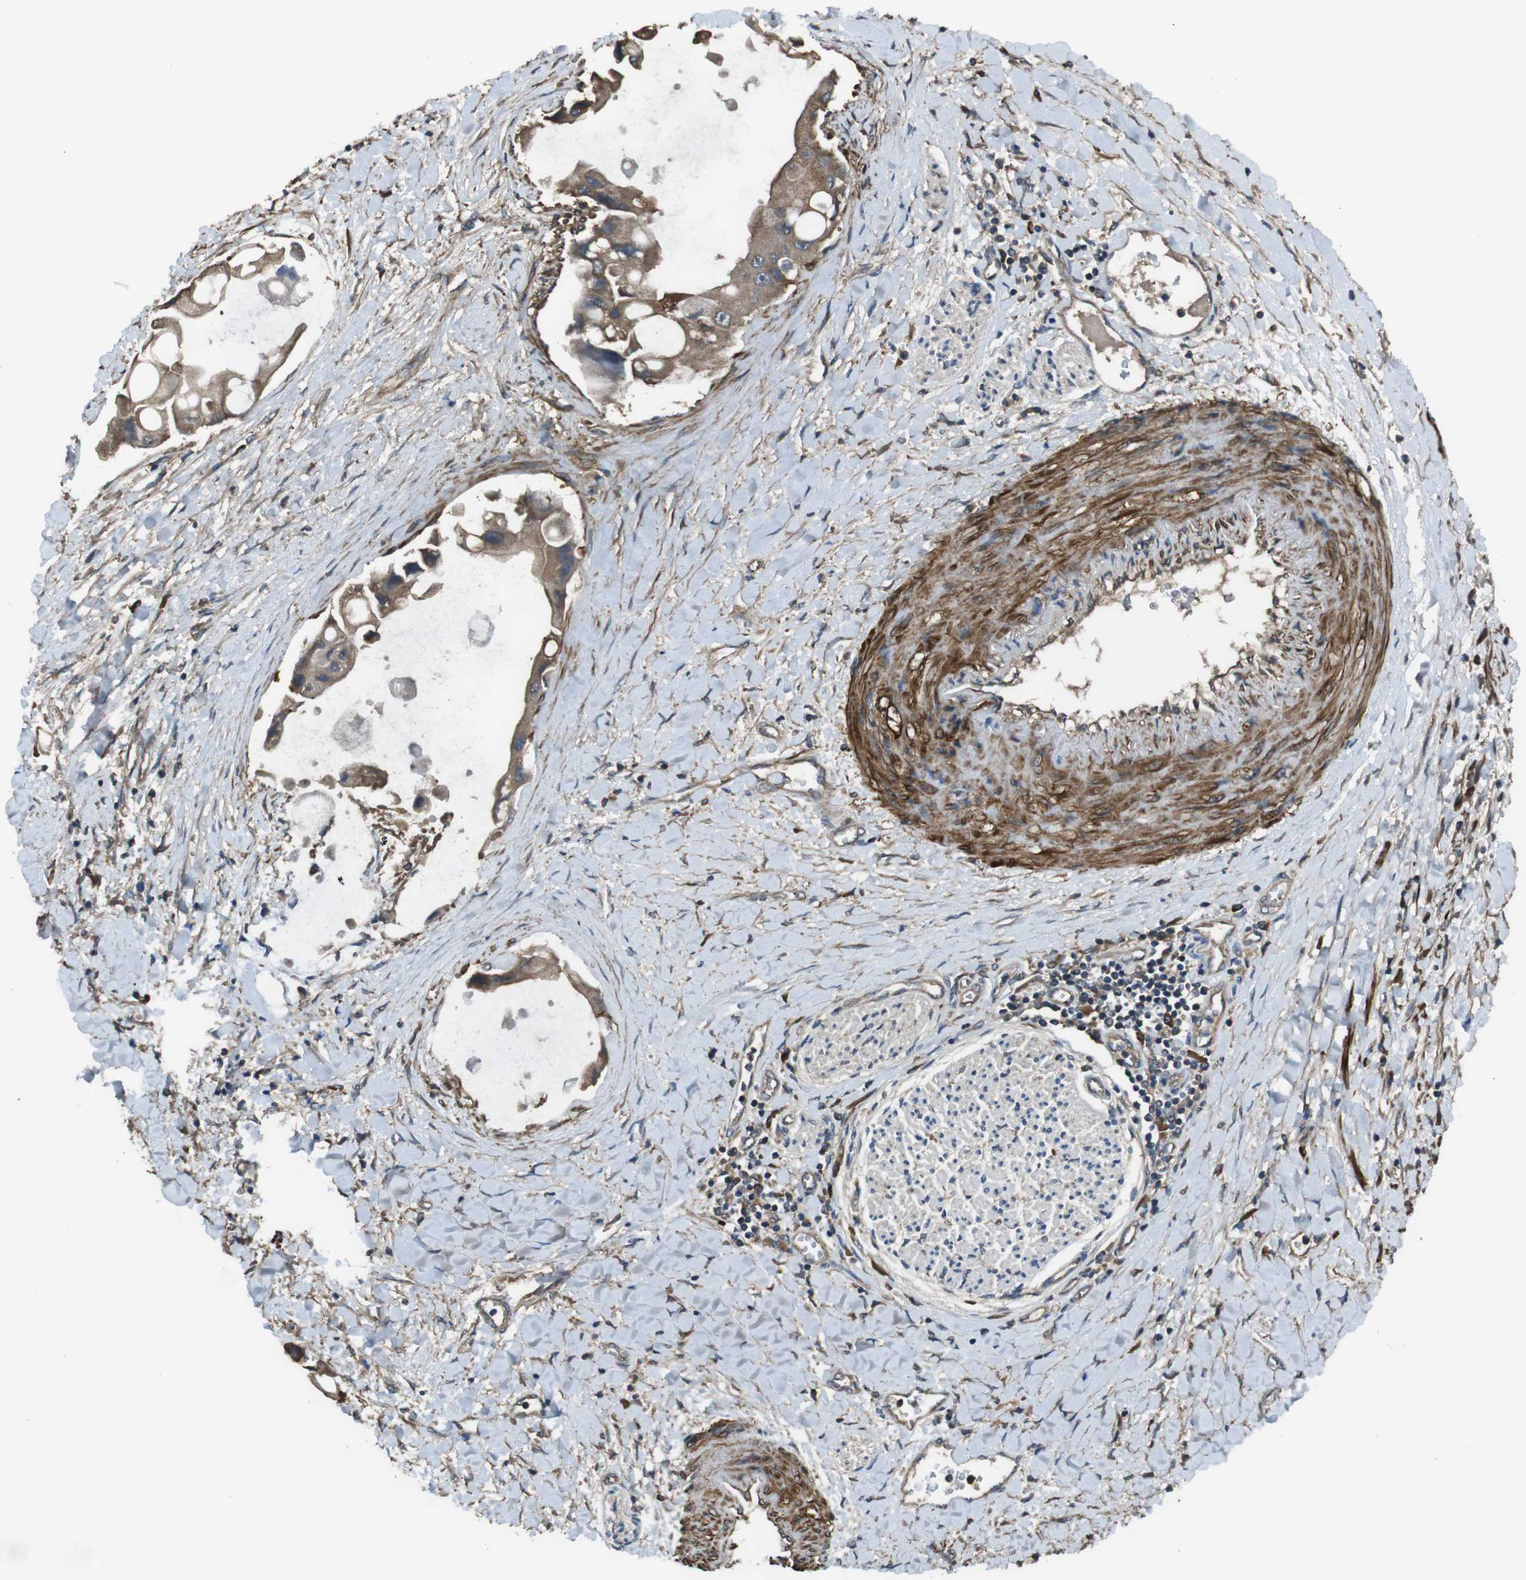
{"staining": {"intensity": "moderate", "quantity": ">75%", "location": "cytoplasmic/membranous"}, "tissue": "liver cancer", "cell_type": "Tumor cells", "image_type": "cancer", "snomed": [{"axis": "morphology", "description": "Cholangiocarcinoma"}, {"axis": "topography", "description": "Liver"}], "caption": "Immunohistochemical staining of human liver cancer demonstrates medium levels of moderate cytoplasmic/membranous protein positivity in about >75% of tumor cells.", "gene": "FUT2", "patient": {"sex": "male", "age": 50}}